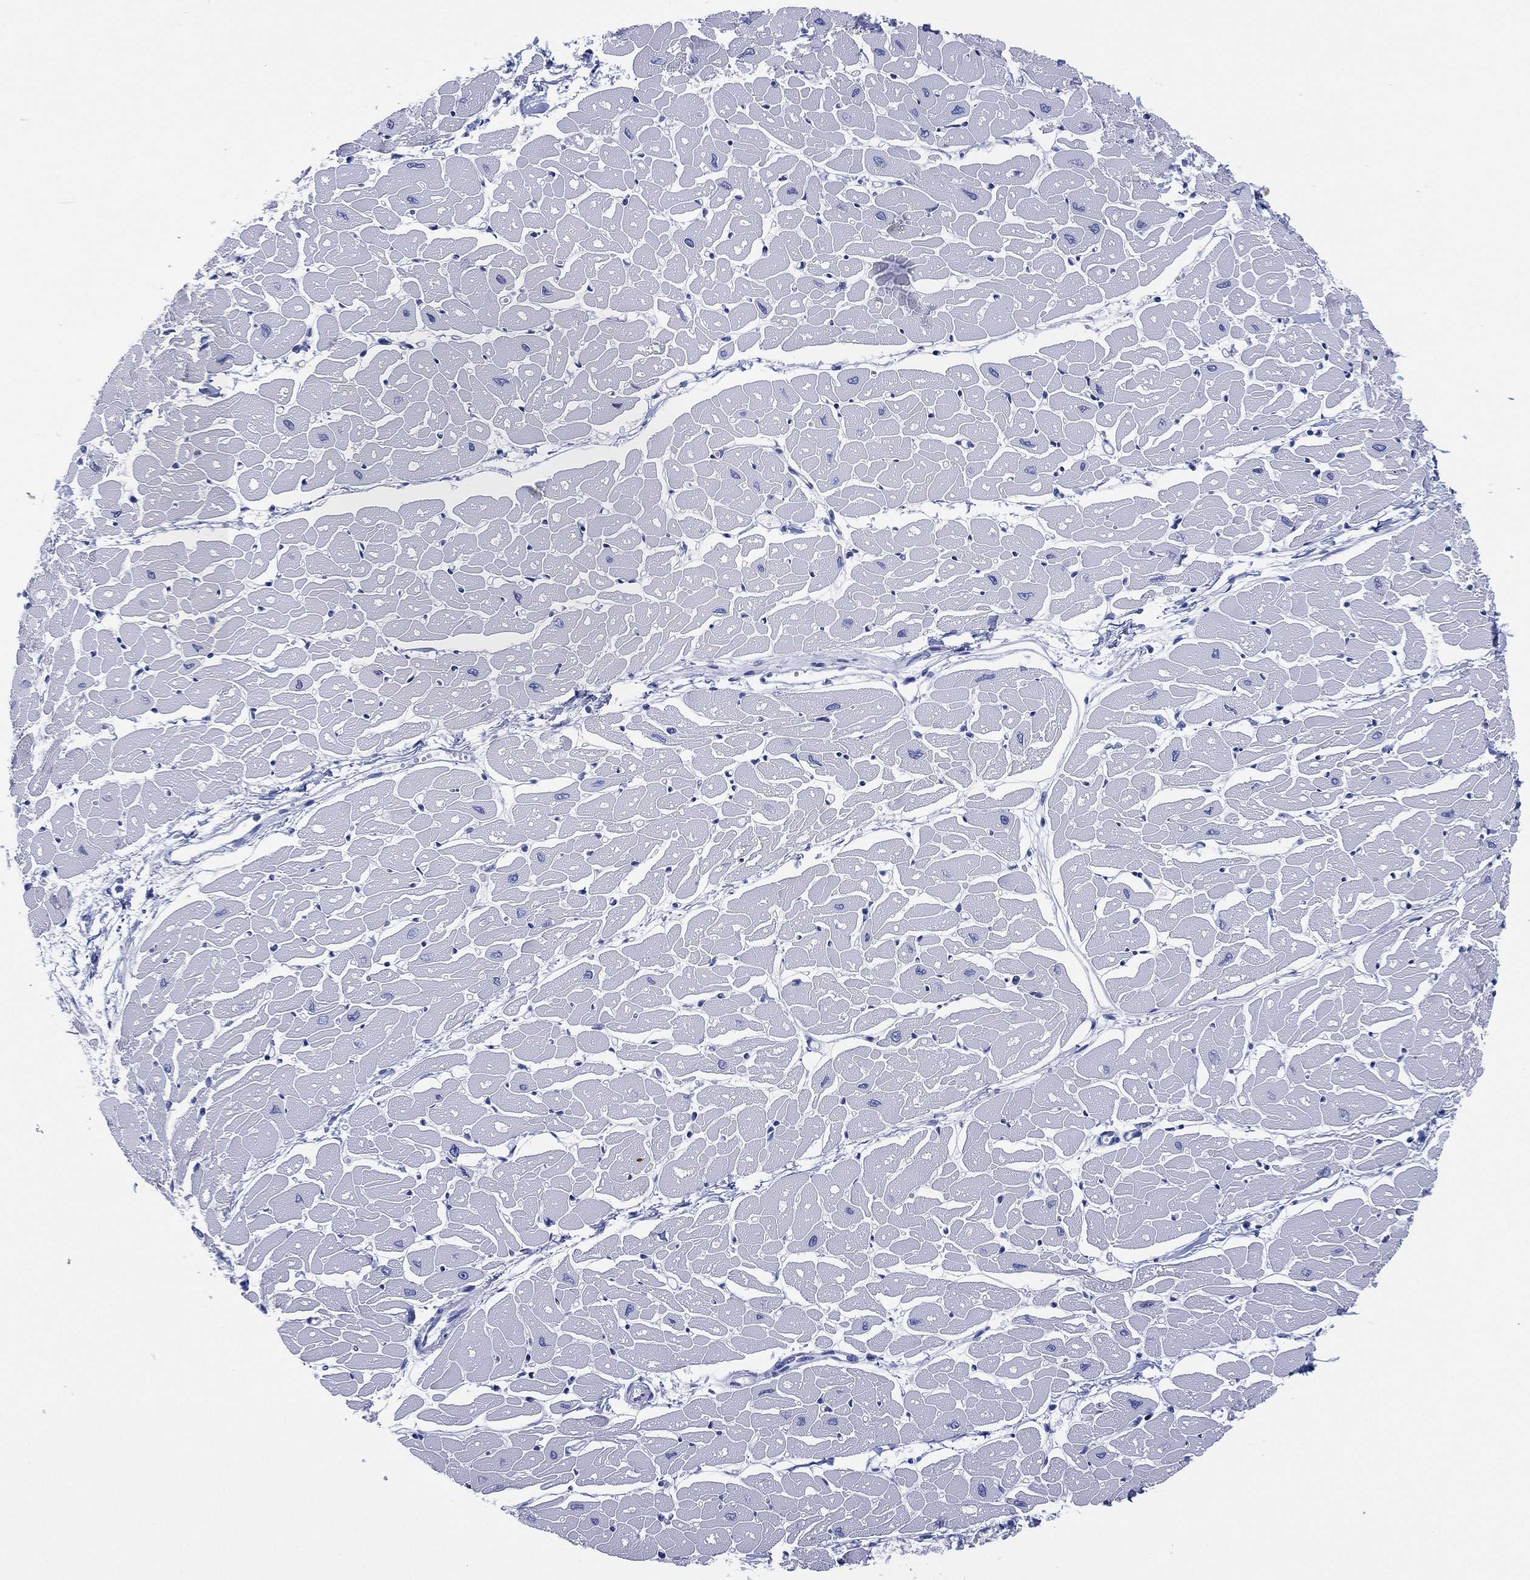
{"staining": {"intensity": "negative", "quantity": "none", "location": "none"}, "tissue": "heart muscle", "cell_type": "Cardiomyocytes", "image_type": "normal", "snomed": [{"axis": "morphology", "description": "Normal tissue, NOS"}, {"axis": "topography", "description": "Heart"}], "caption": "The immunohistochemistry (IHC) histopathology image has no significant positivity in cardiomyocytes of heart muscle.", "gene": "SLC9C2", "patient": {"sex": "male", "age": 57}}